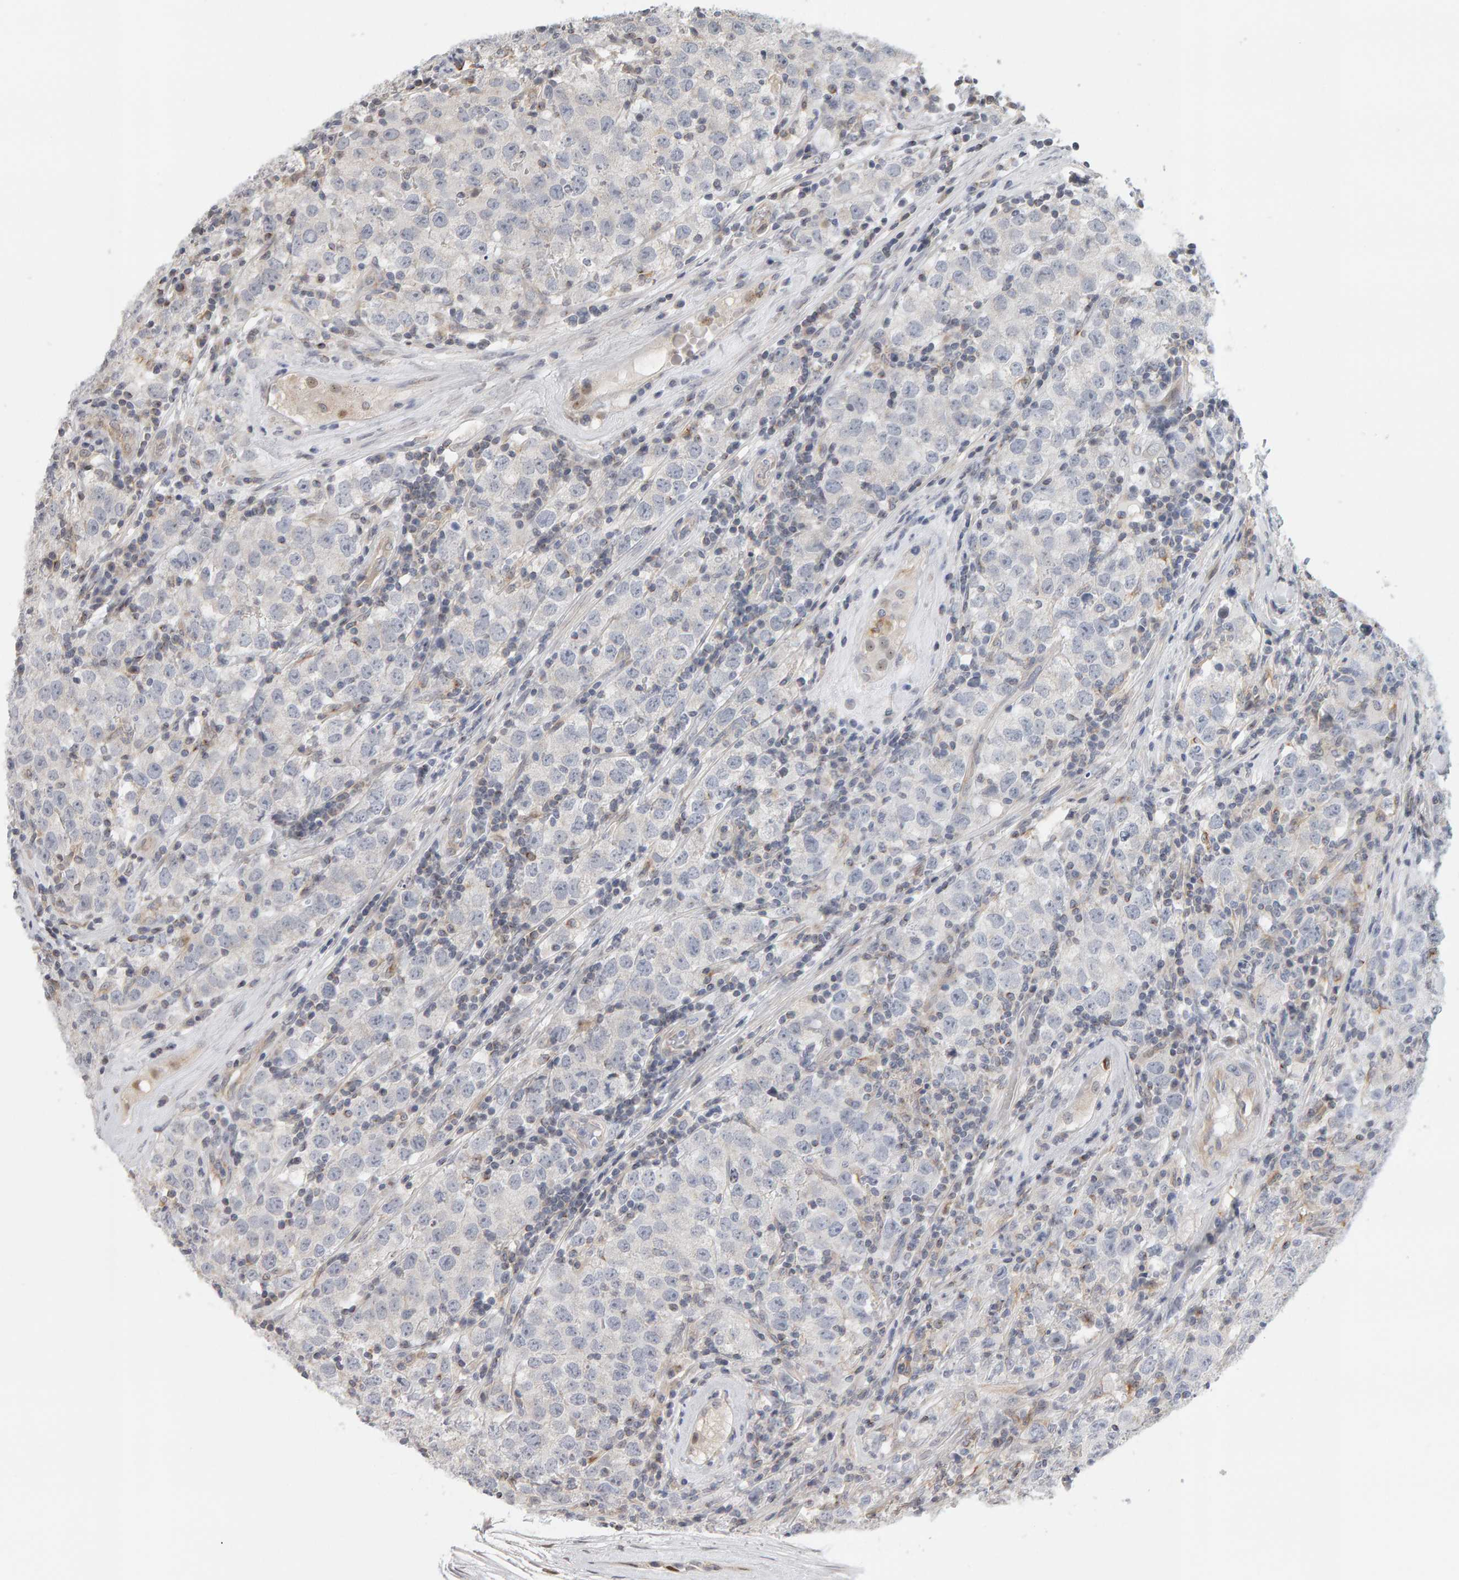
{"staining": {"intensity": "negative", "quantity": "none", "location": "none"}, "tissue": "testis cancer", "cell_type": "Tumor cells", "image_type": "cancer", "snomed": [{"axis": "morphology", "description": "Seminoma, NOS"}, {"axis": "morphology", "description": "Carcinoma, Embryonal, NOS"}, {"axis": "topography", "description": "Testis"}], "caption": "Immunohistochemical staining of testis cancer (embryonal carcinoma) reveals no significant positivity in tumor cells.", "gene": "MSRA", "patient": {"sex": "male", "age": 28}}